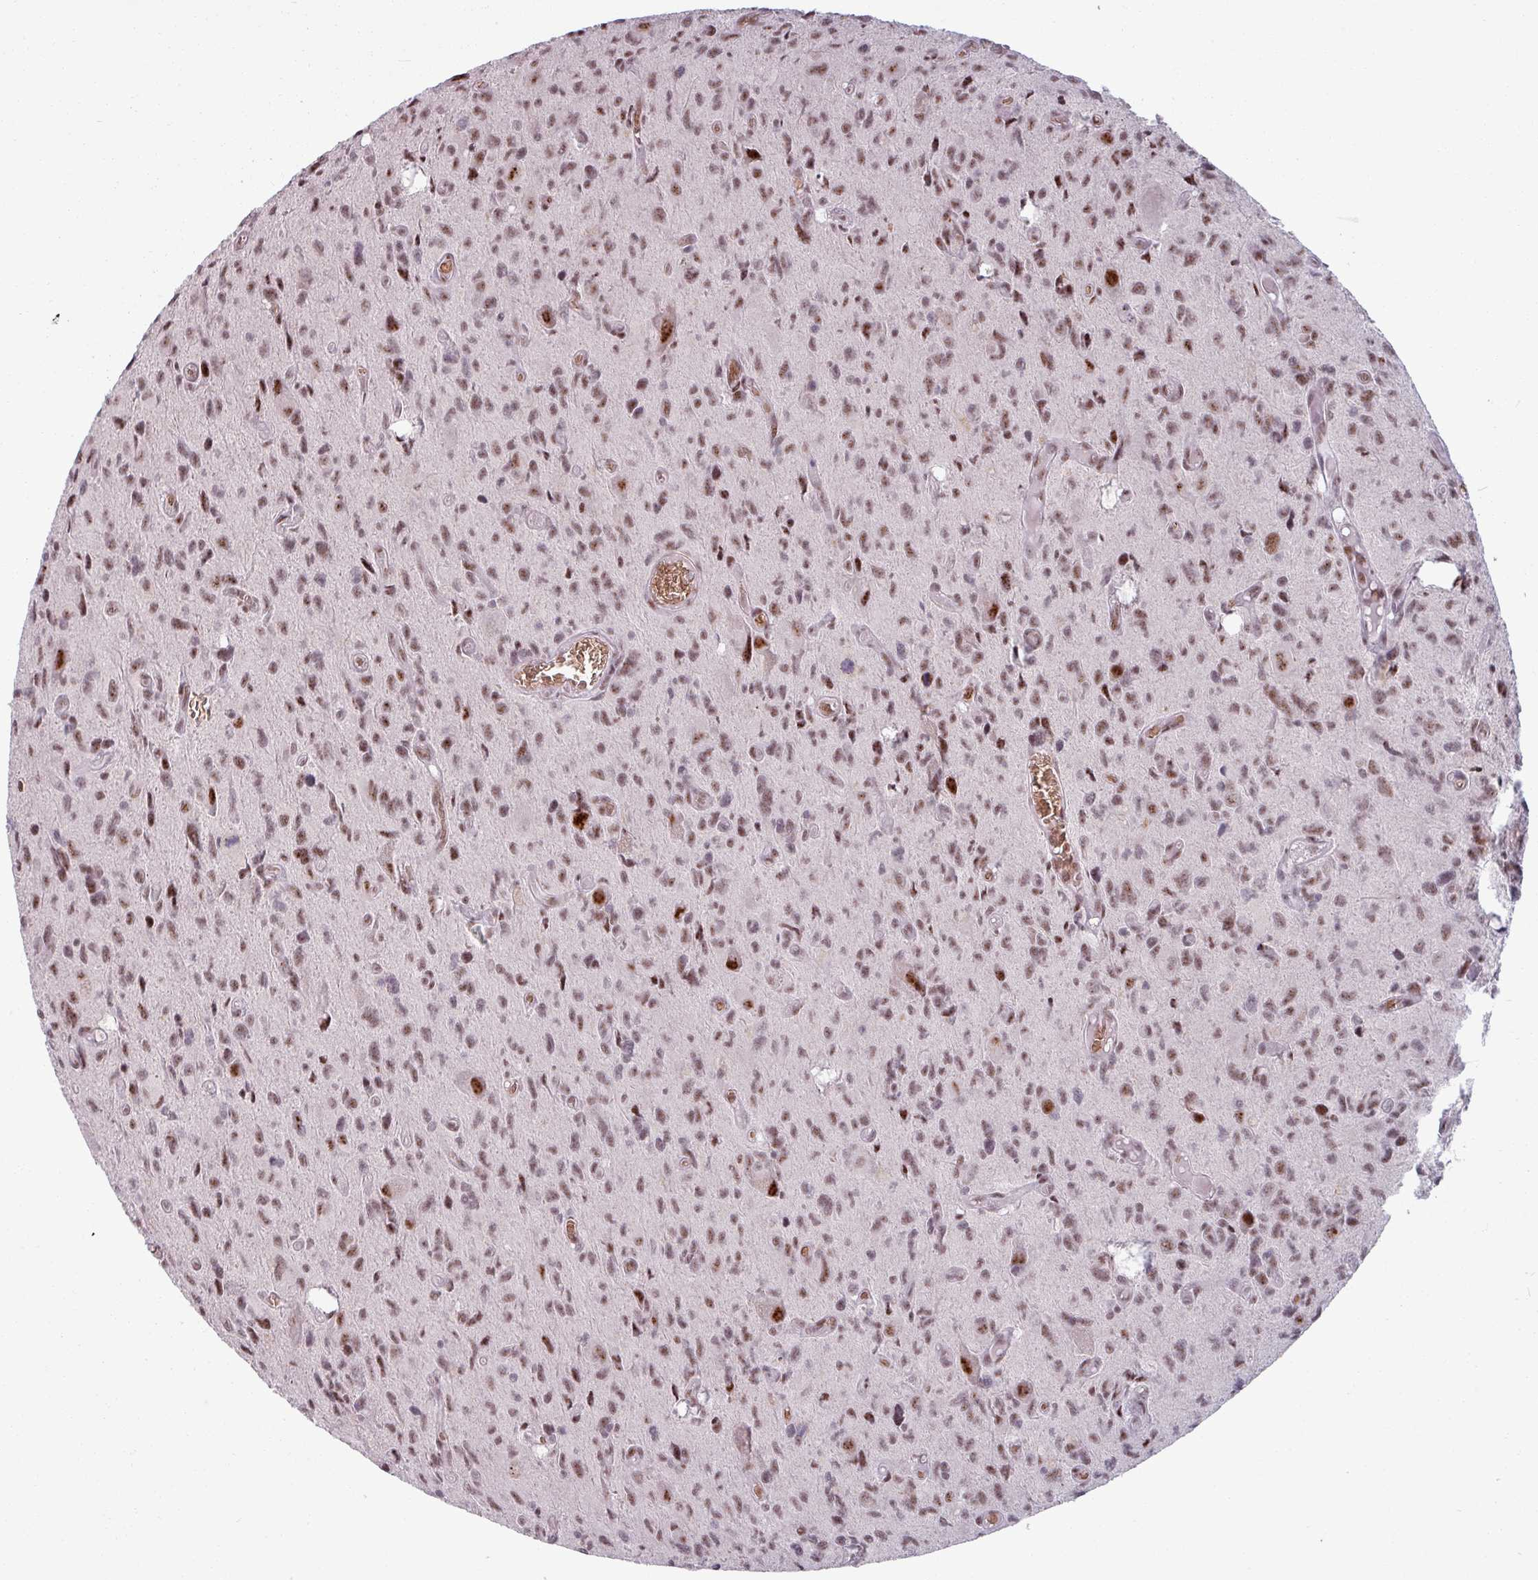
{"staining": {"intensity": "moderate", "quantity": ">75%", "location": "nuclear"}, "tissue": "glioma", "cell_type": "Tumor cells", "image_type": "cancer", "snomed": [{"axis": "morphology", "description": "Glioma, malignant, High grade"}, {"axis": "topography", "description": "Brain"}], "caption": "Malignant glioma (high-grade) was stained to show a protein in brown. There is medium levels of moderate nuclear staining in approximately >75% of tumor cells.", "gene": "NCOR1", "patient": {"sex": "male", "age": 76}}